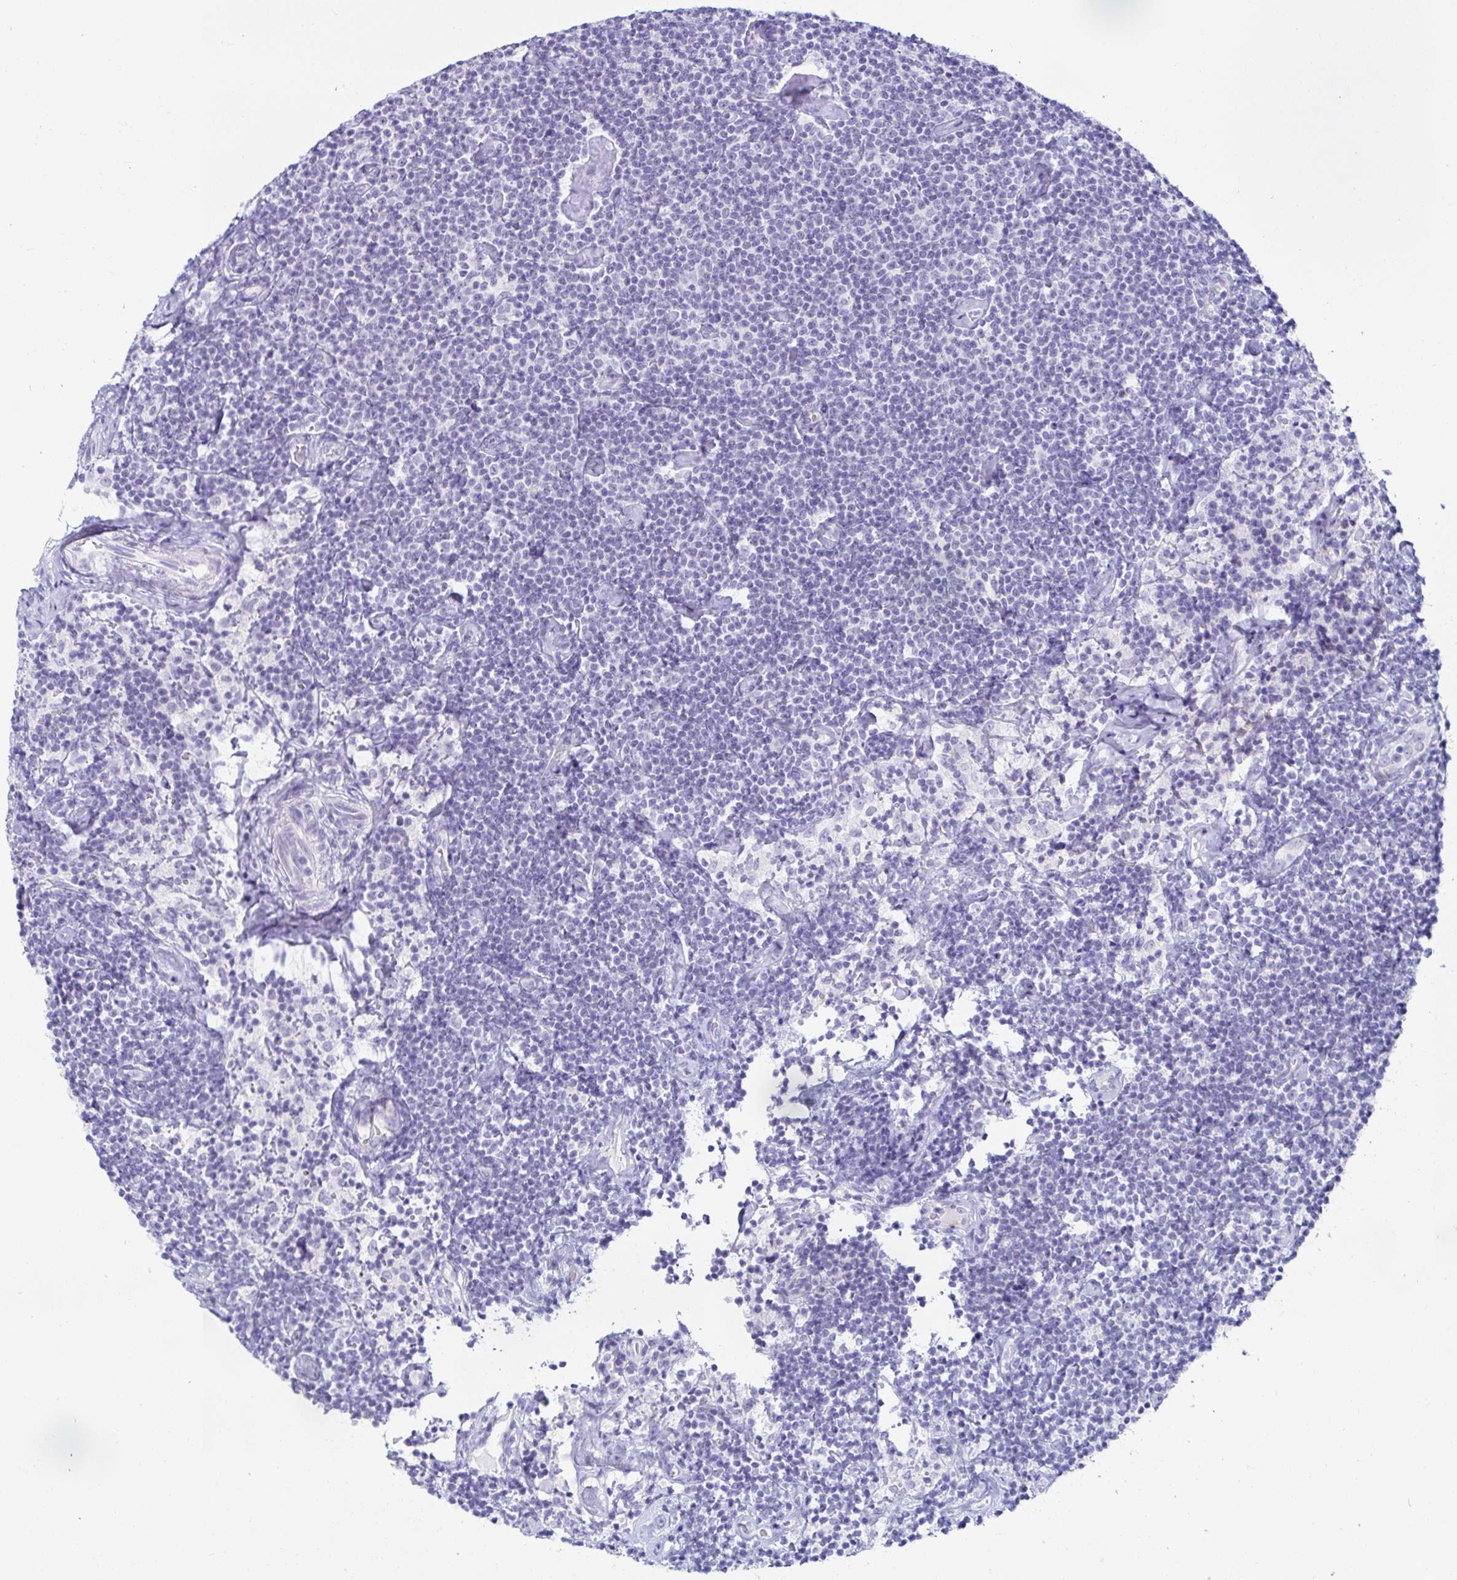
{"staining": {"intensity": "negative", "quantity": "none", "location": "none"}, "tissue": "lymphoma", "cell_type": "Tumor cells", "image_type": "cancer", "snomed": [{"axis": "morphology", "description": "Malignant lymphoma, non-Hodgkin's type, Low grade"}, {"axis": "topography", "description": "Lymph node"}], "caption": "Immunohistochemical staining of human lymphoma reveals no significant positivity in tumor cells. (Immunohistochemistry, brightfield microscopy, high magnification).", "gene": "OR10K1", "patient": {"sex": "male", "age": 81}}